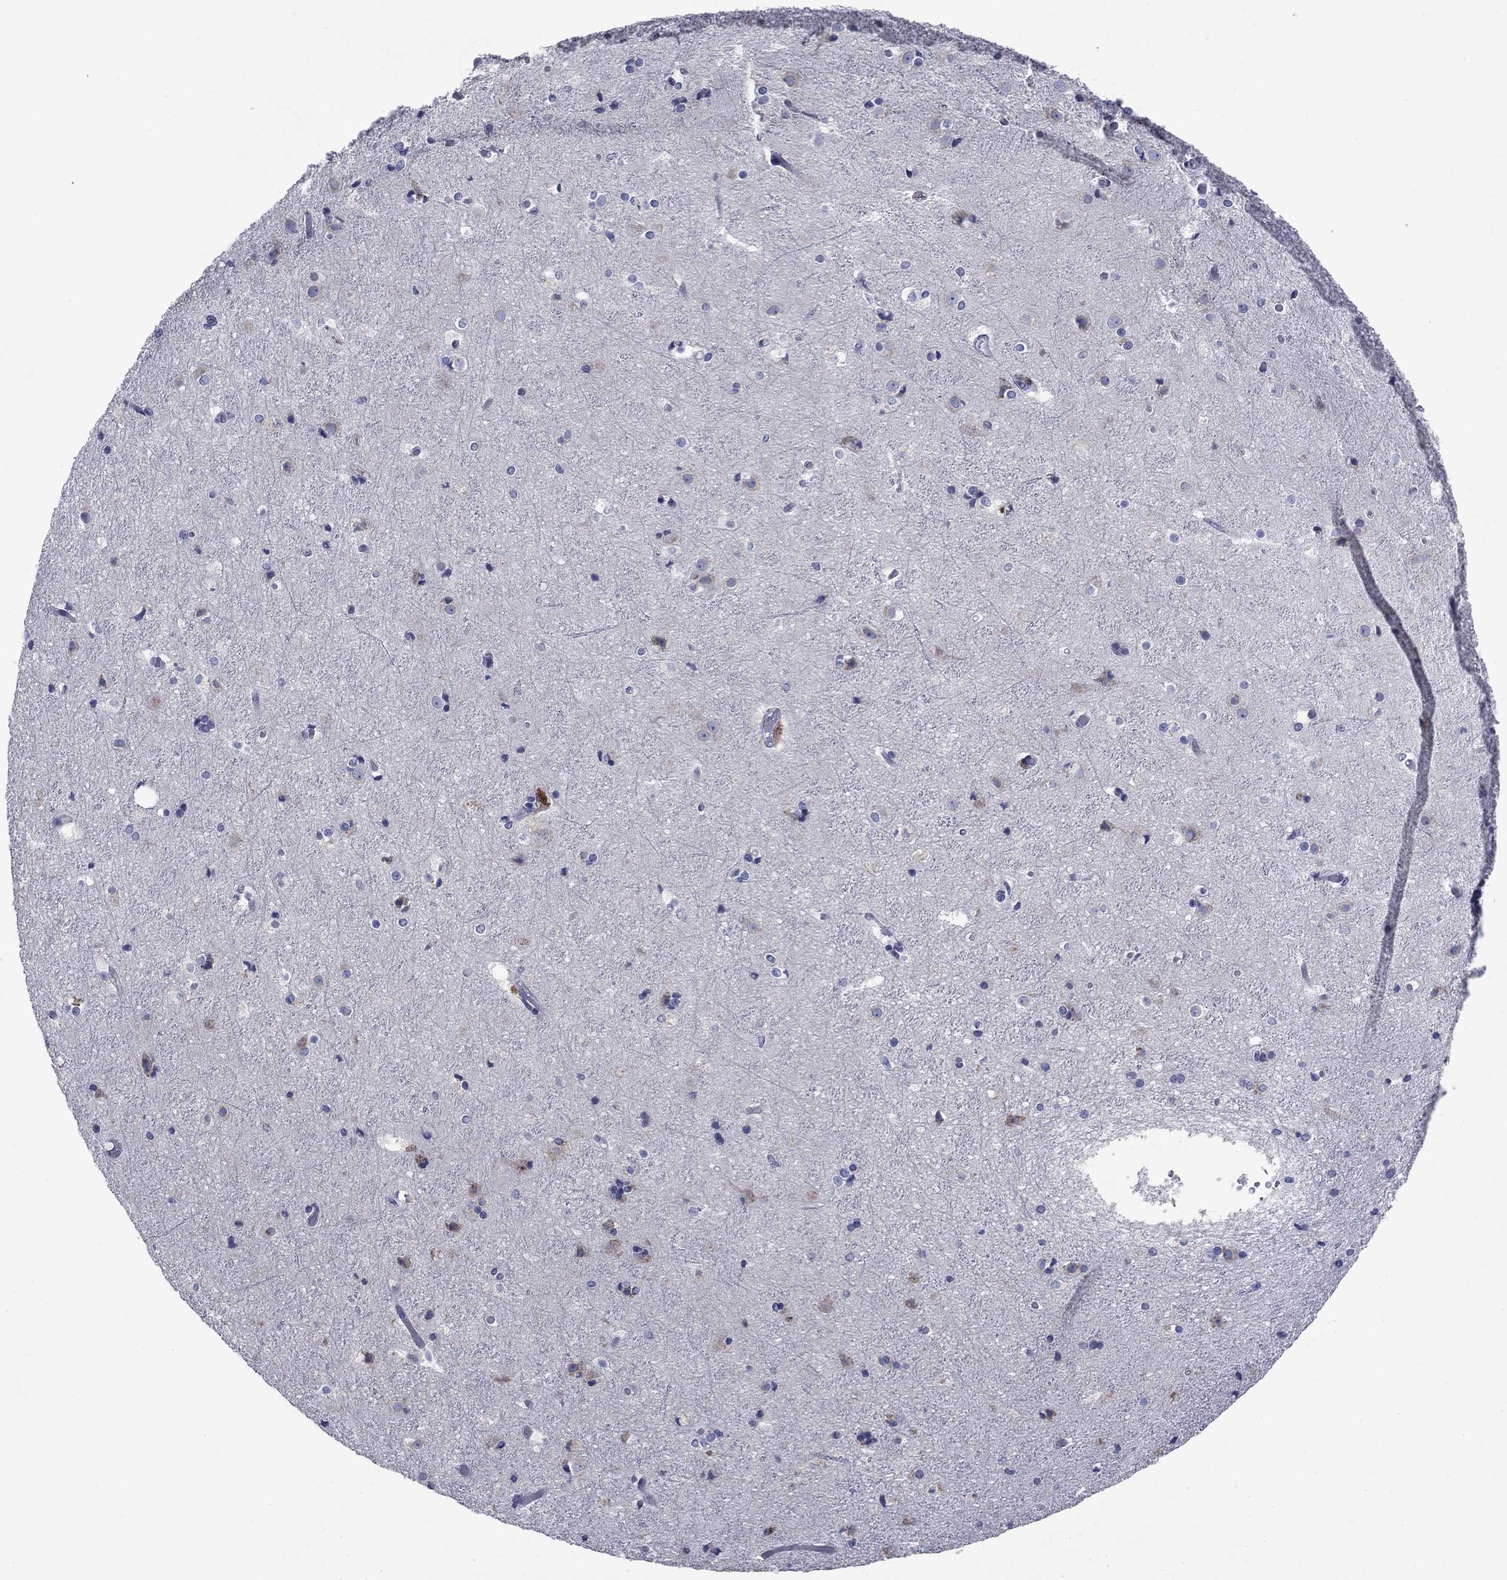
{"staining": {"intensity": "negative", "quantity": "none", "location": "none"}, "tissue": "cerebral cortex", "cell_type": "Endothelial cells", "image_type": "normal", "snomed": [{"axis": "morphology", "description": "Normal tissue, NOS"}, {"axis": "topography", "description": "Cerebral cortex"}], "caption": "Human cerebral cortex stained for a protein using immunohistochemistry (IHC) exhibits no staining in endothelial cells.", "gene": "SULT2B1", "patient": {"sex": "female", "age": 52}}